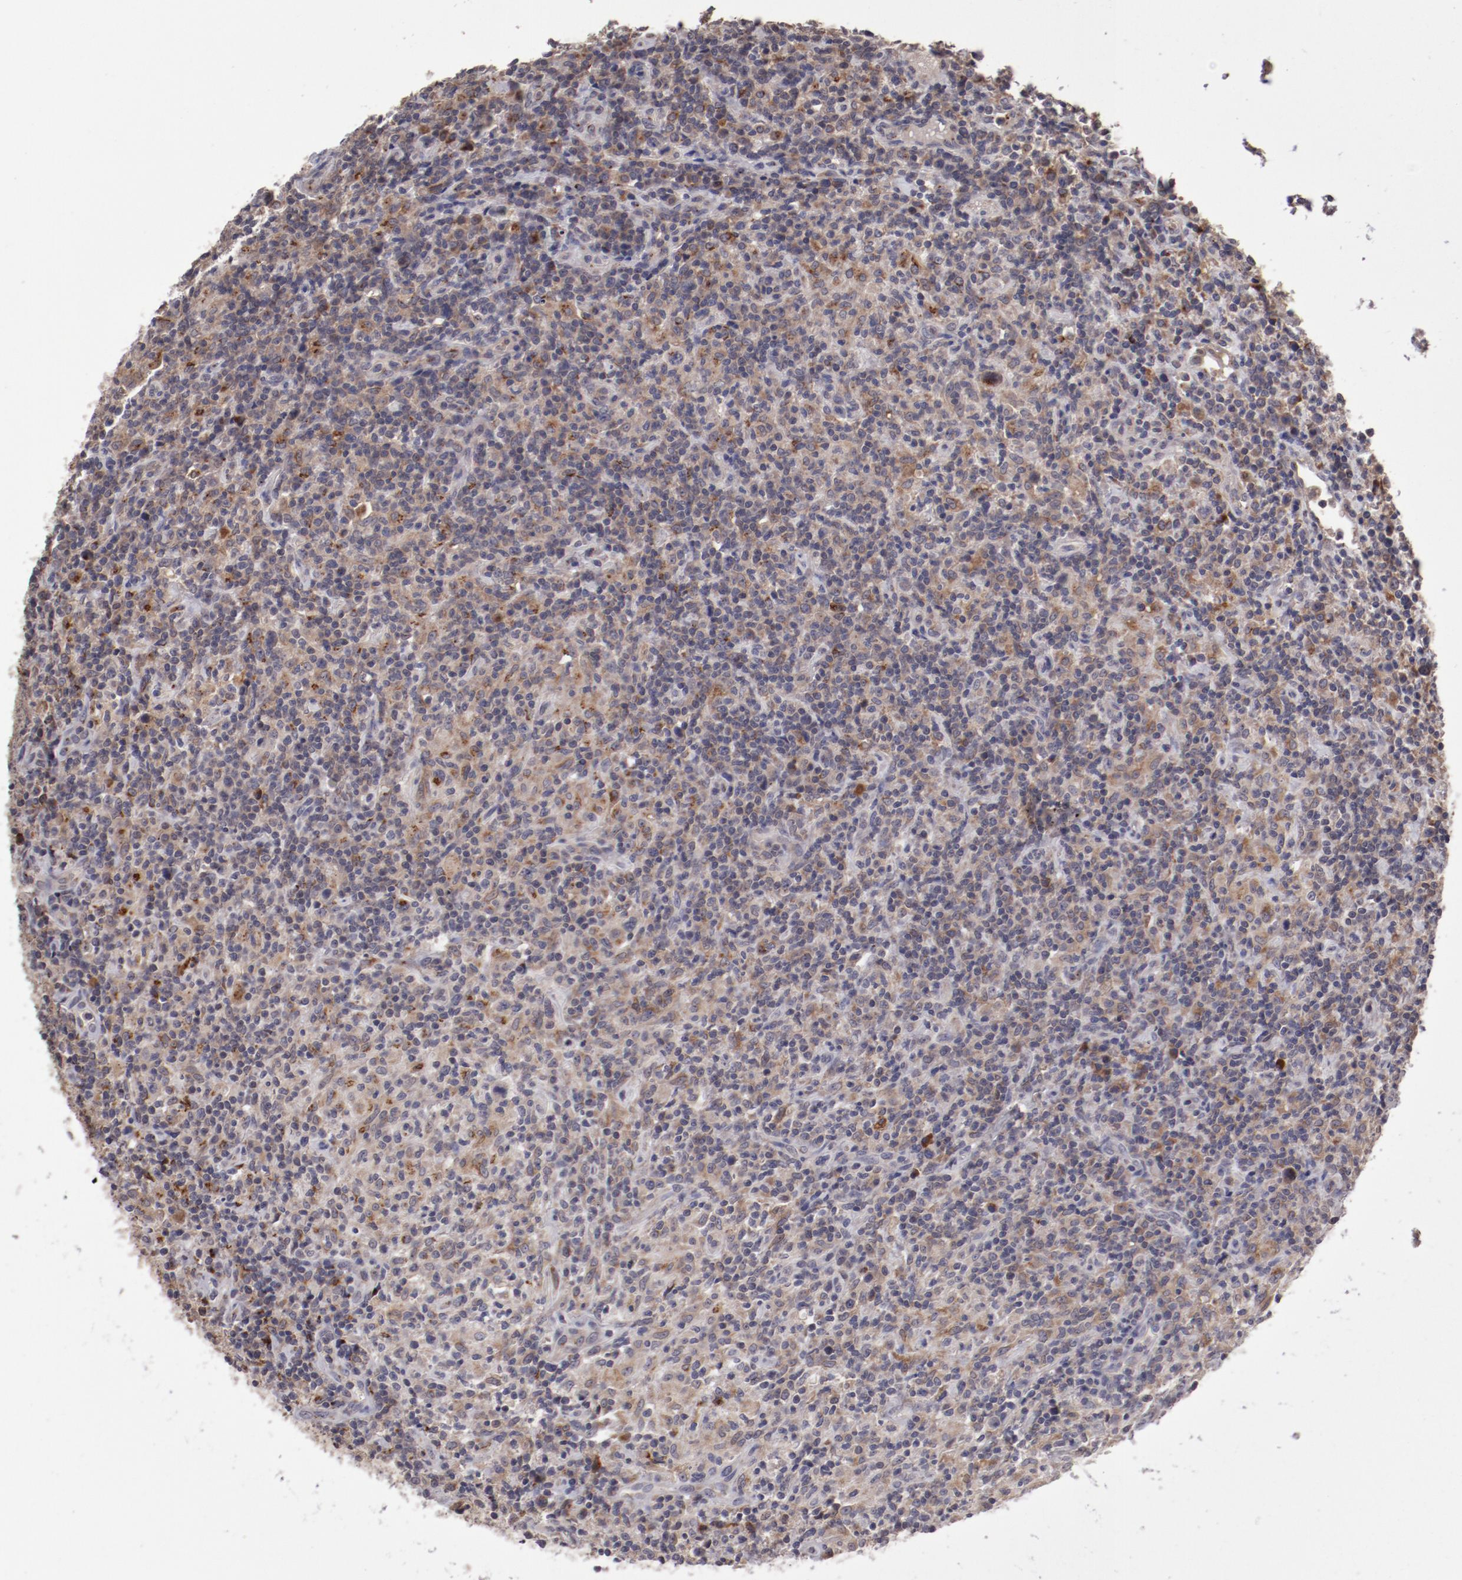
{"staining": {"intensity": "moderate", "quantity": "25%-75%", "location": "cytoplasmic/membranous"}, "tissue": "lymphoma", "cell_type": "Tumor cells", "image_type": "cancer", "snomed": [{"axis": "morphology", "description": "Hodgkin's disease, NOS"}, {"axis": "topography", "description": "Lymph node"}], "caption": "Protein expression by immunohistochemistry displays moderate cytoplasmic/membranous staining in about 25%-75% of tumor cells in Hodgkin's disease. Immunohistochemistry stains the protein in brown and the nuclei are stained blue.", "gene": "IL12A", "patient": {"sex": "male", "age": 65}}